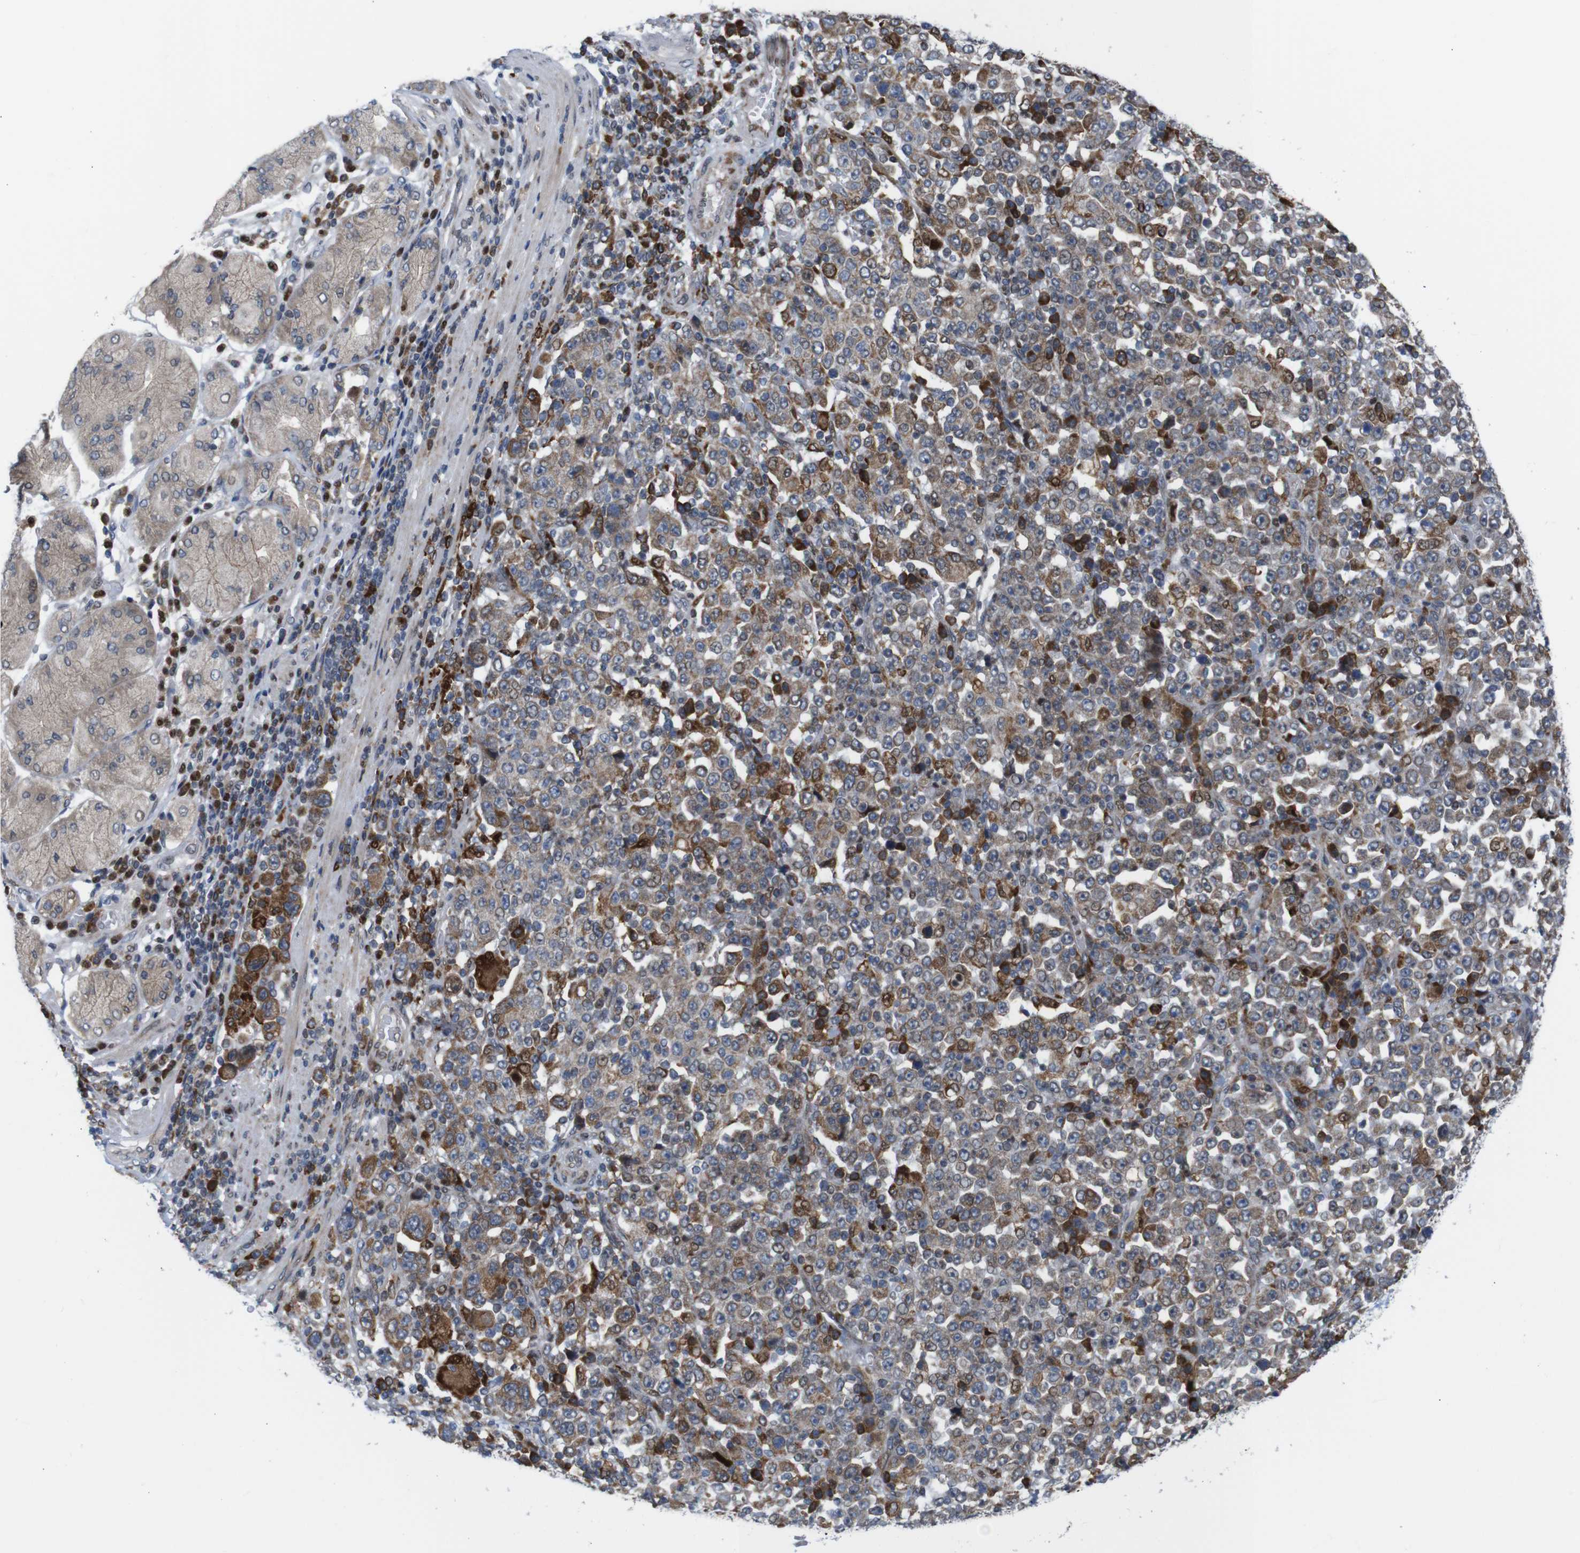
{"staining": {"intensity": "moderate", "quantity": ">75%", "location": "cytoplasmic/membranous"}, "tissue": "stomach cancer", "cell_type": "Tumor cells", "image_type": "cancer", "snomed": [{"axis": "morphology", "description": "Normal tissue, NOS"}, {"axis": "morphology", "description": "Adenocarcinoma, NOS"}, {"axis": "topography", "description": "Stomach, upper"}, {"axis": "topography", "description": "Stomach"}], "caption": "Human stomach cancer stained for a protein (brown) demonstrates moderate cytoplasmic/membranous positive positivity in about >75% of tumor cells.", "gene": "PTPN1", "patient": {"sex": "male", "age": 59}}